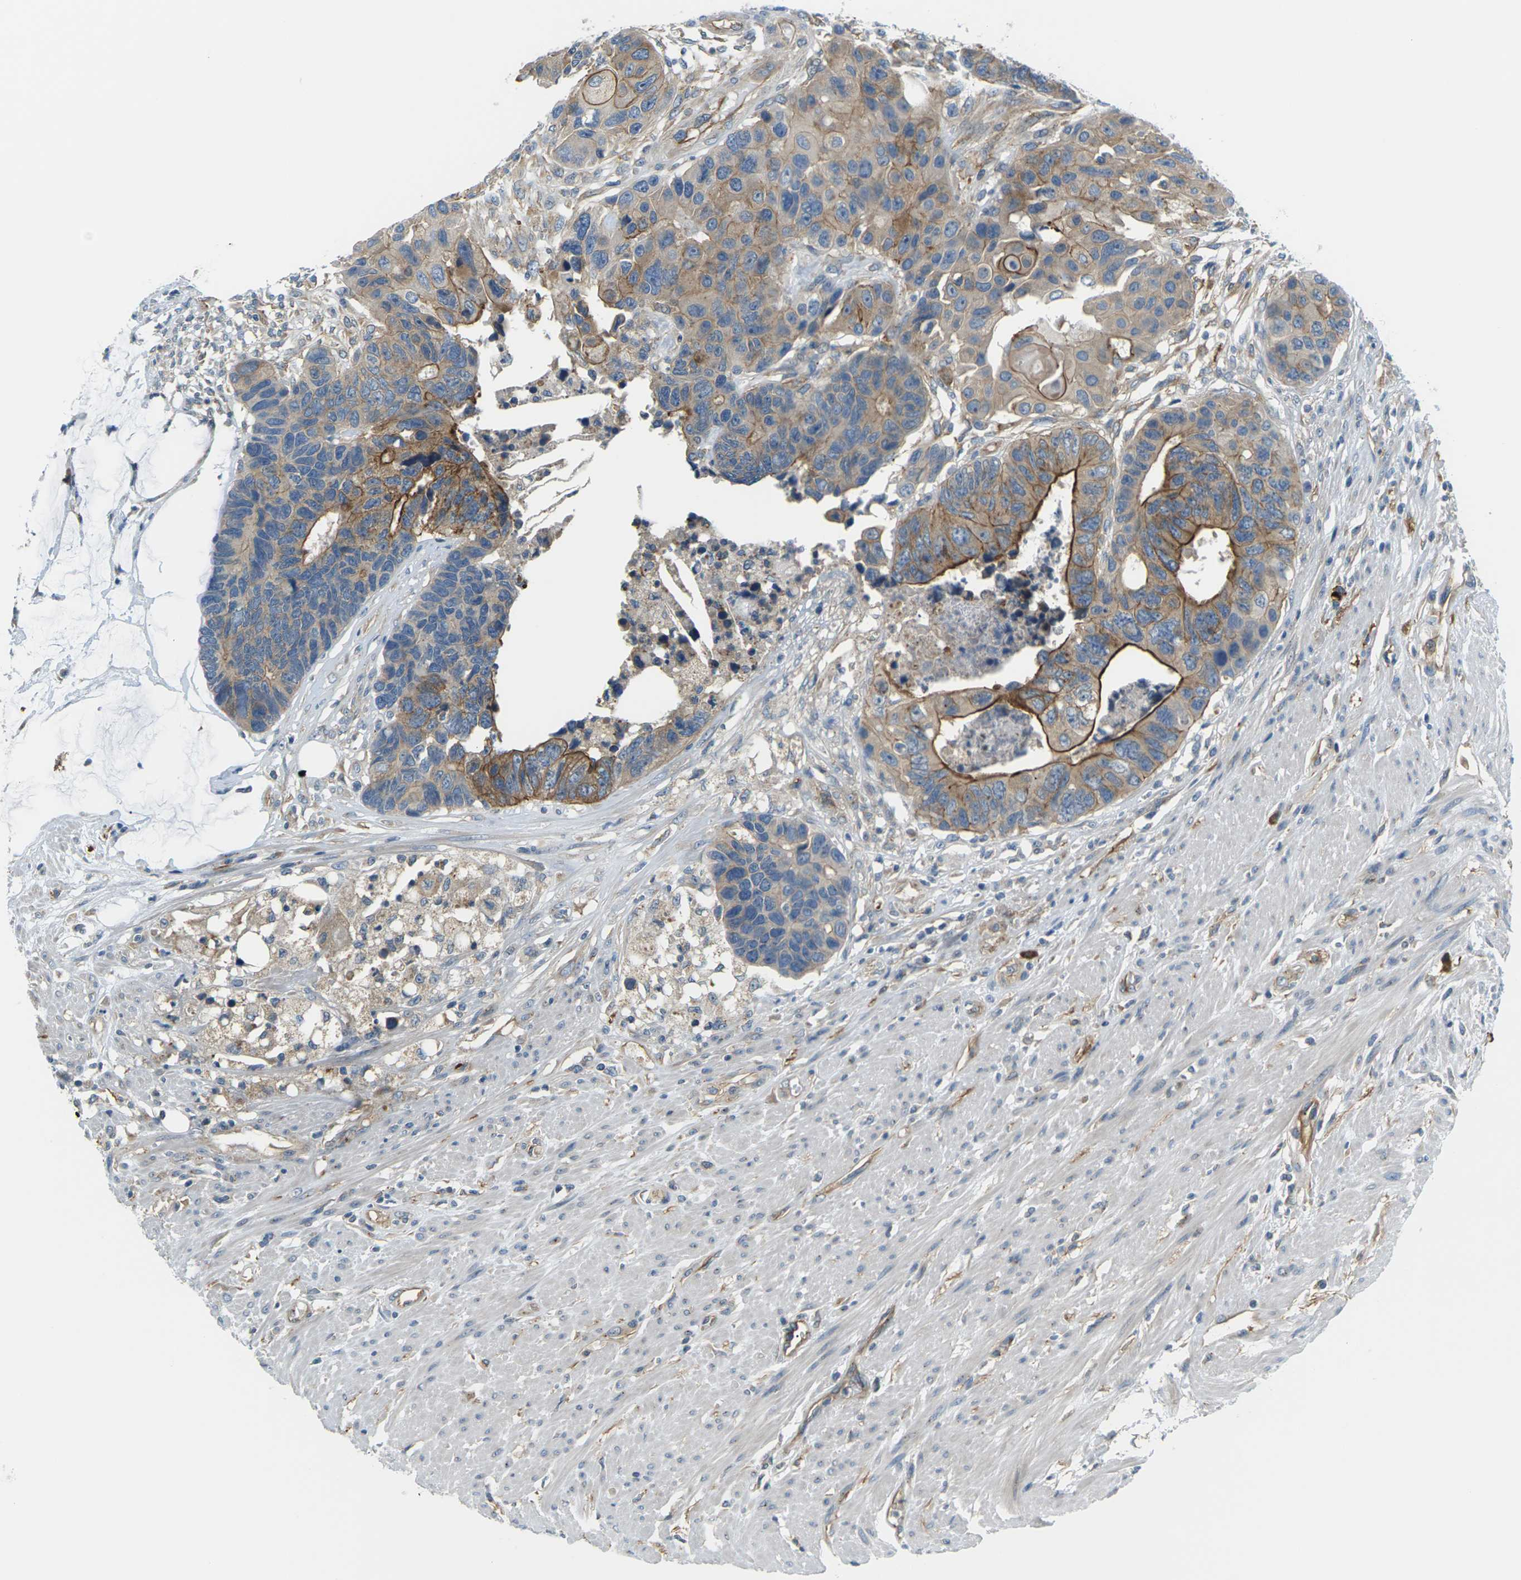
{"staining": {"intensity": "strong", "quantity": ">75%", "location": "cytoplasmic/membranous"}, "tissue": "colorectal cancer", "cell_type": "Tumor cells", "image_type": "cancer", "snomed": [{"axis": "morphology", "description": "Adenocarcinoma, NOS"}, {"axis": "topography", "description": "Rectum"}], "caption": "Tumor cells show strong cytoplasmic/membranous staining in approximately >75% of cells in adenocarcinoma (colorectal).", "gene": "SLC13A3", "patient": {"sex": "male", "age": 51}}